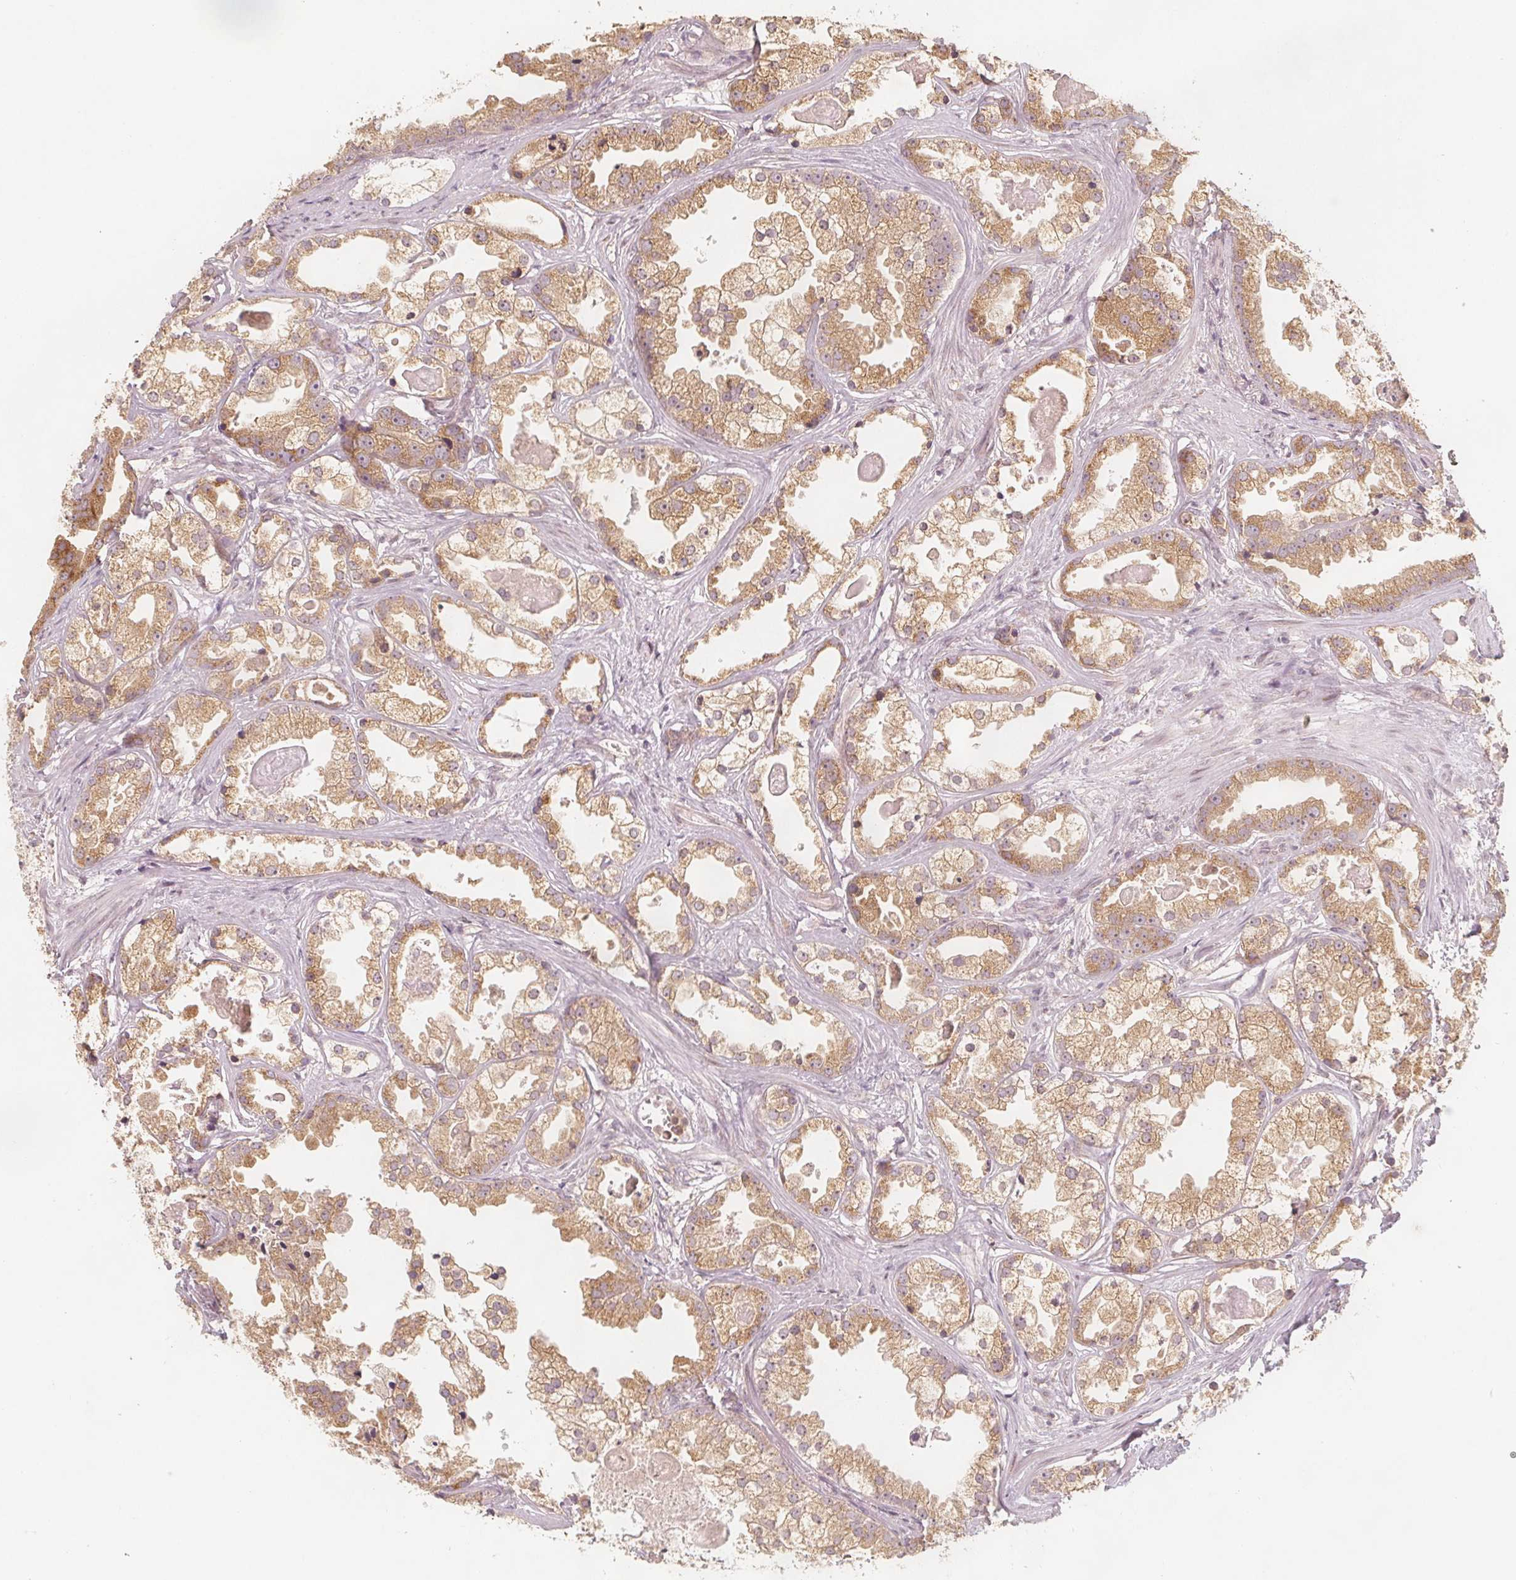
{"staining": {"intensity": "moderate", "quantity": ">75%", "location": "cytoplasmic/membranous"}, "tissue": "prostate cancer", "cell_type": "Tumor cells", "image_type": "cancer", "snomed": [{"axis": "morphology", "description": "Adenocarcinoma, Low grade"}, {"axis": "topography", "description": "Prostate"}], "caption": "The micrograph displays staining of adenocarcinoma (low-grade) (prostate), revealing moderate cytoplasmic/membranous protein expression (brown color) within tumor cells. Using DAB (3,3'-diaminobenzidine) (brown) and hematoxylin (blue) stains, captured at high magnification using brightfield microscopy.", "gene": "NCSTN", "patient": {"sex": "male", "age": 65}}